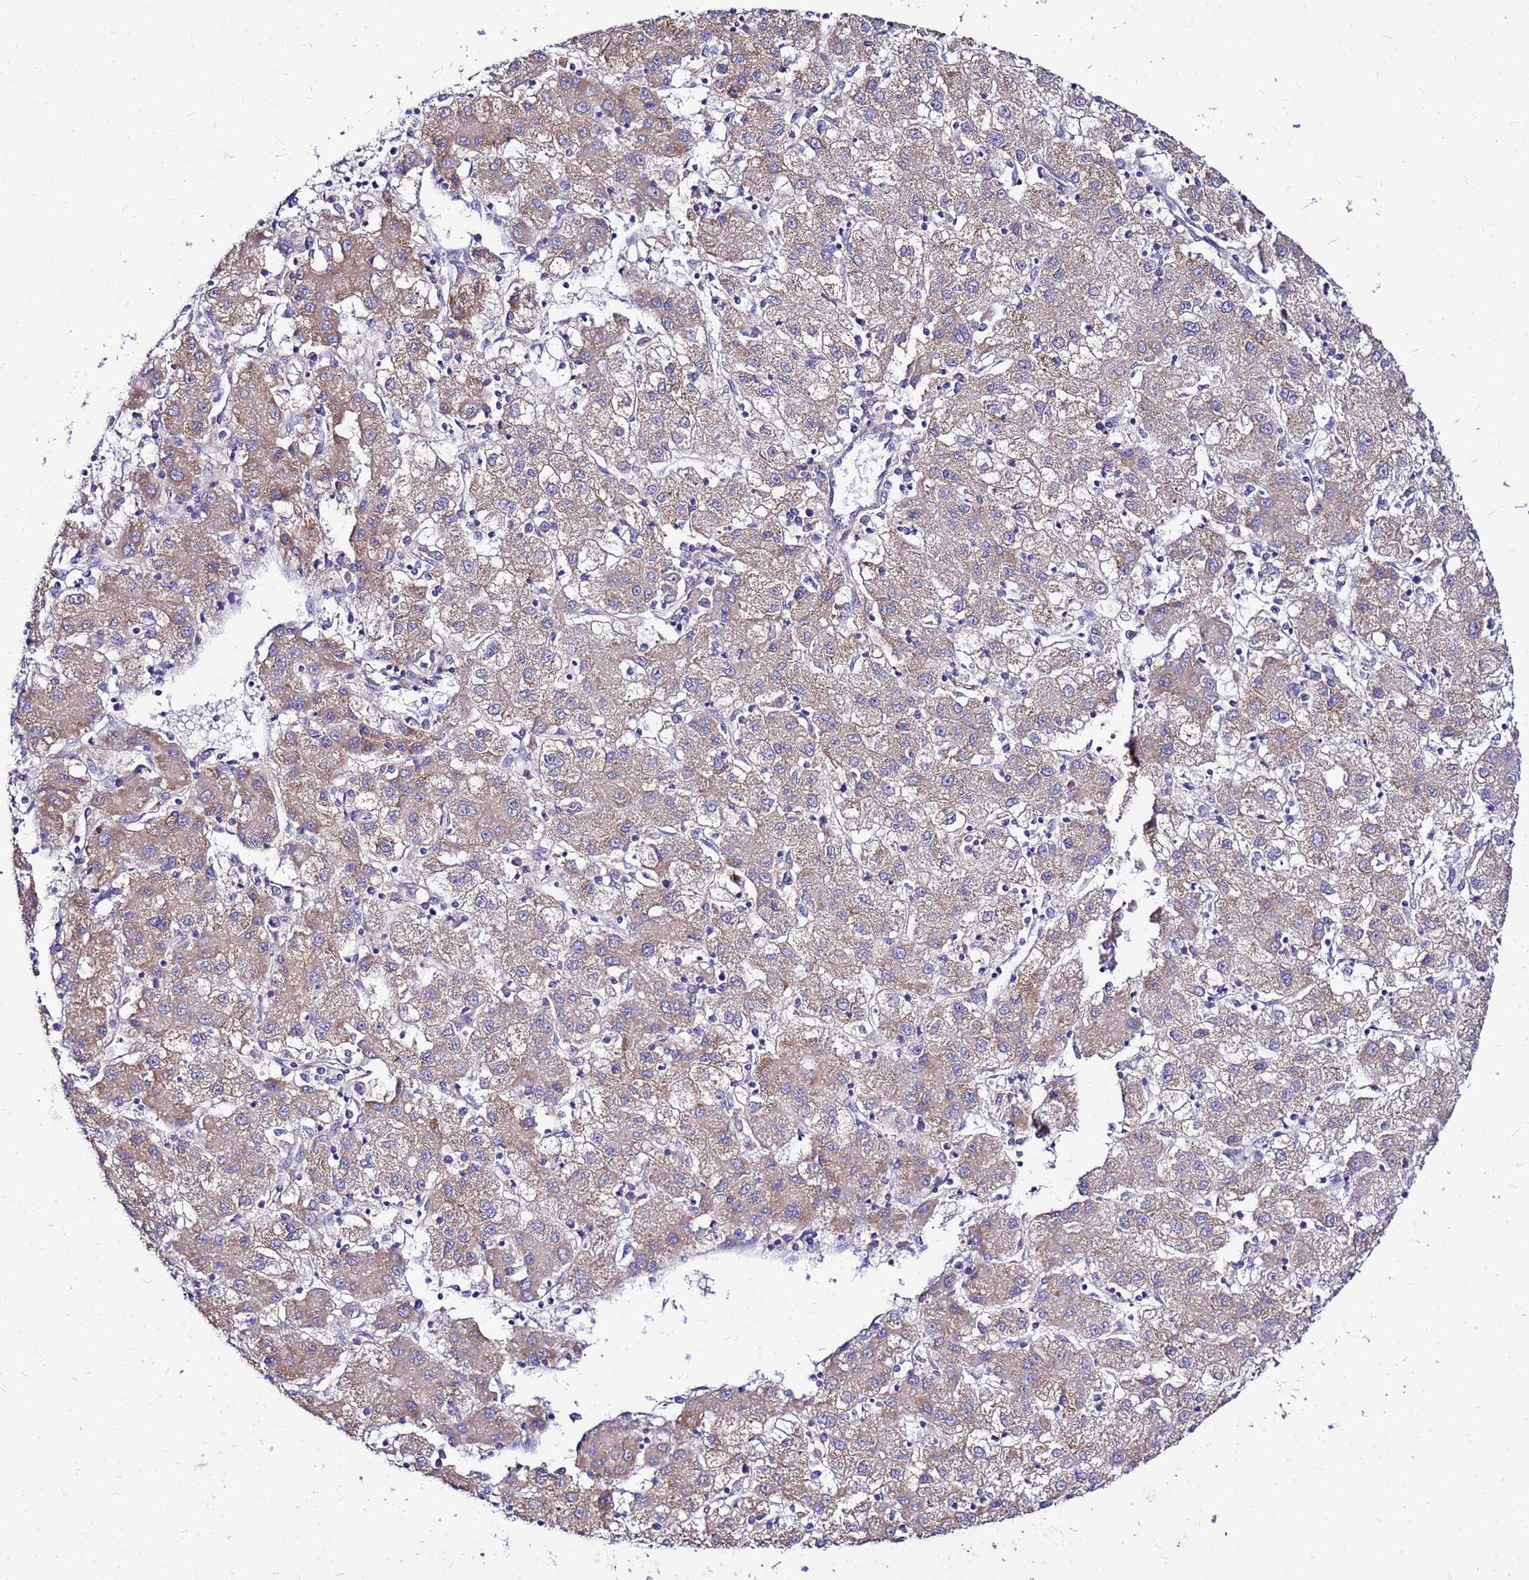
{"staining": {"intensity": "weak", "quantity": ">75%", "location": "cytoplasmic/membranous"}, "tissue": "liver cancer", "cell_type": "Tumor cells", "image_type": "cancer", "snomed": [{"axis": "morphology", "description": "Carcinoma, Hepatocellular, NOS"}, {"axis": "topography", "description": "Liver"}], "caption": "Hepatocellular carcinoma (liver) stained for a protein reveals weak cytoplasmic/membranous positivity in tumor cells. (DAB (3,3'-diaminobenzidine) IHC with brightfield microscopy, high magnification).", "gene": "HERC5", "patient": {"sex": "male", "age": 72}}